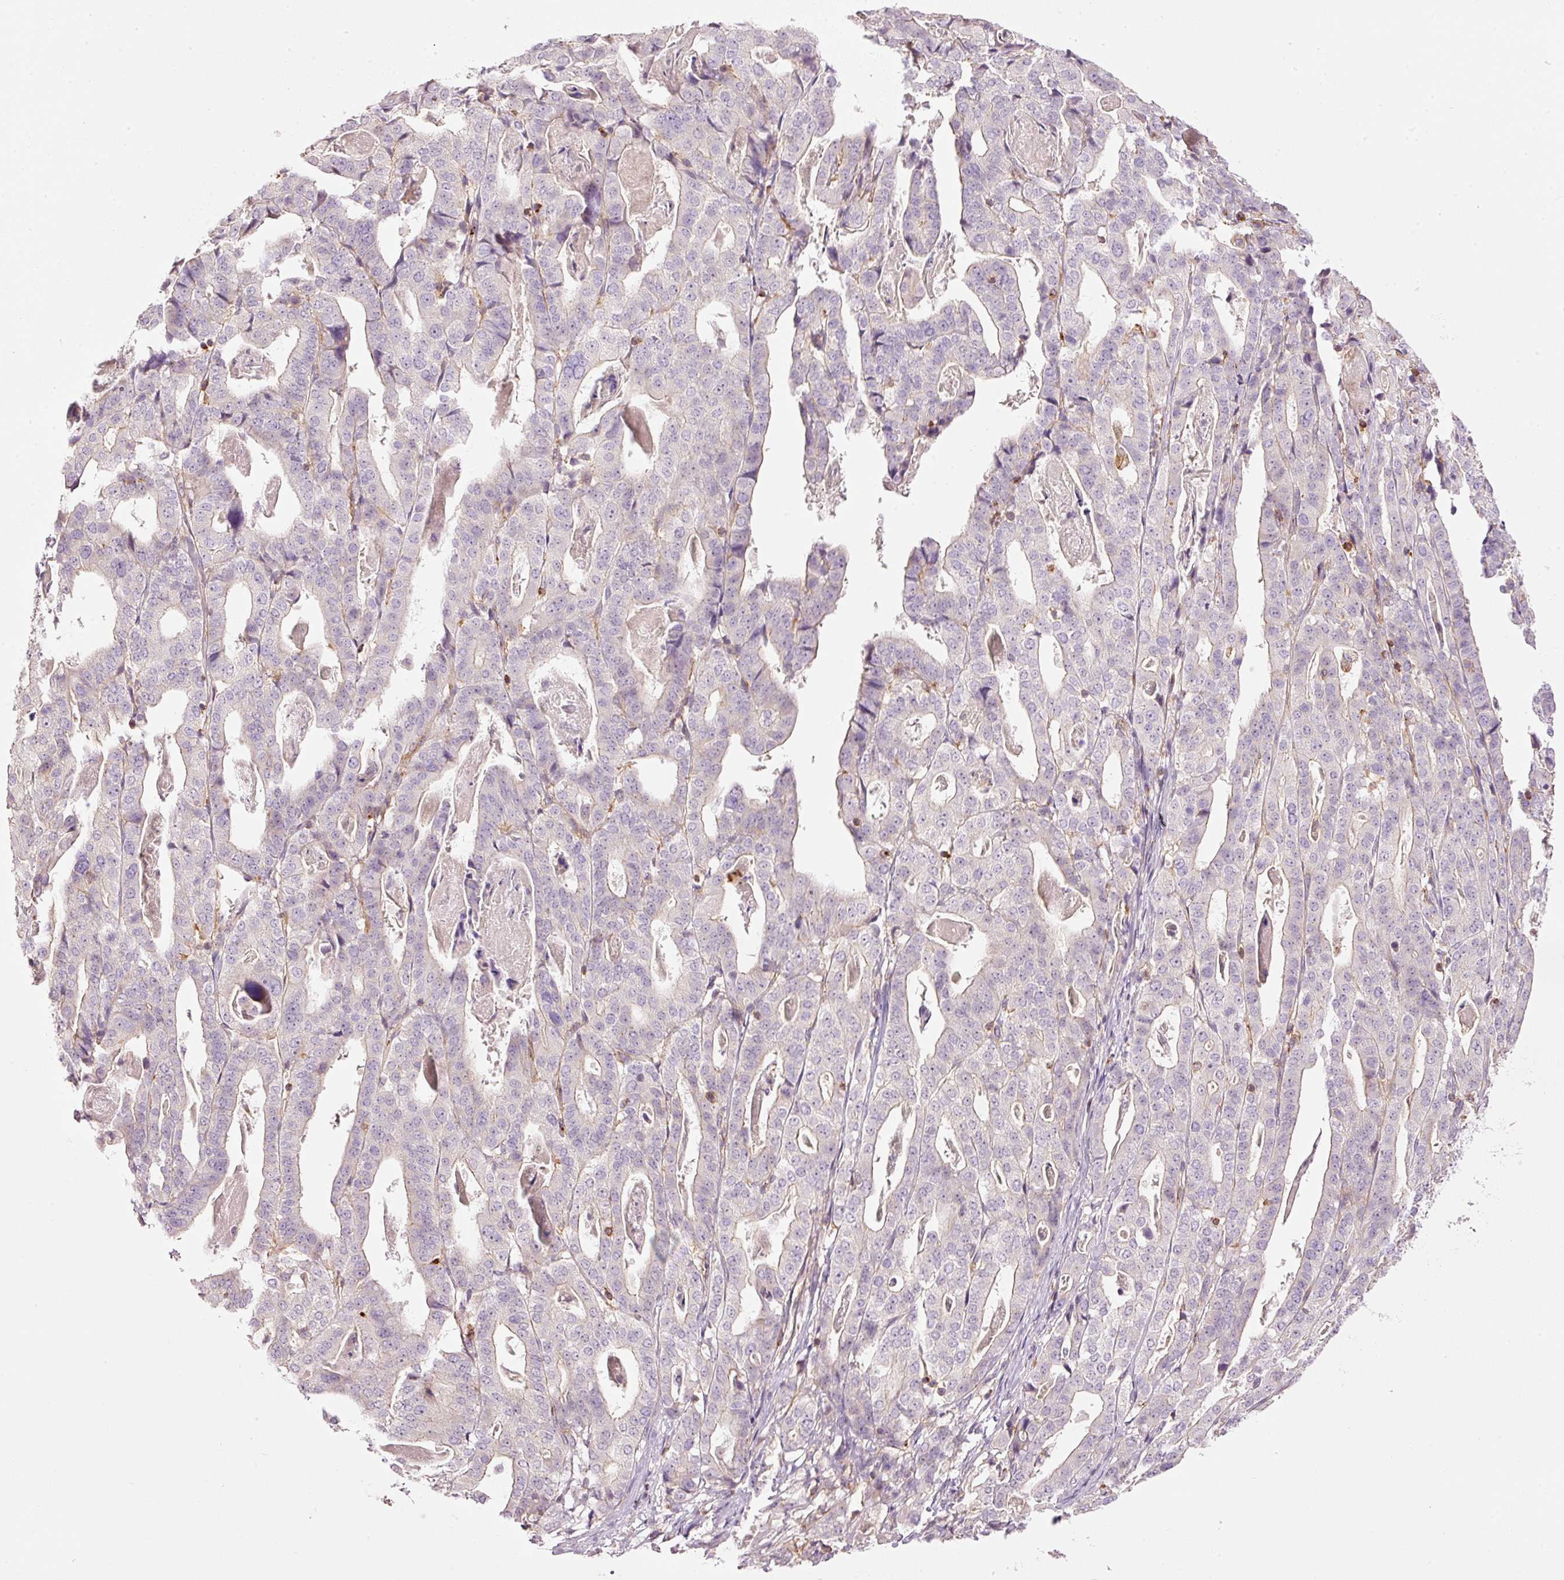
{"staining": {"intensity": "negative", "quantity": "none", "location": "none"}, "tissue": "stomach cancer", "cell_type": "Tumor cells", "image_type": "cancer", "snomed": [{"axis": "morphology", "description": "Adenocarcinoma, NOS"}, {"axis": "topography", "description": "Stomach"}], "caption": "An immunohistochemistry (IHC) histopathology image of stomach adenocarcinoma is shown. There is no staining in tumor cells of stomach adenocarcinoma.", "gene": "SIPA1", "patient": {"sex": "male", "age": 48}}